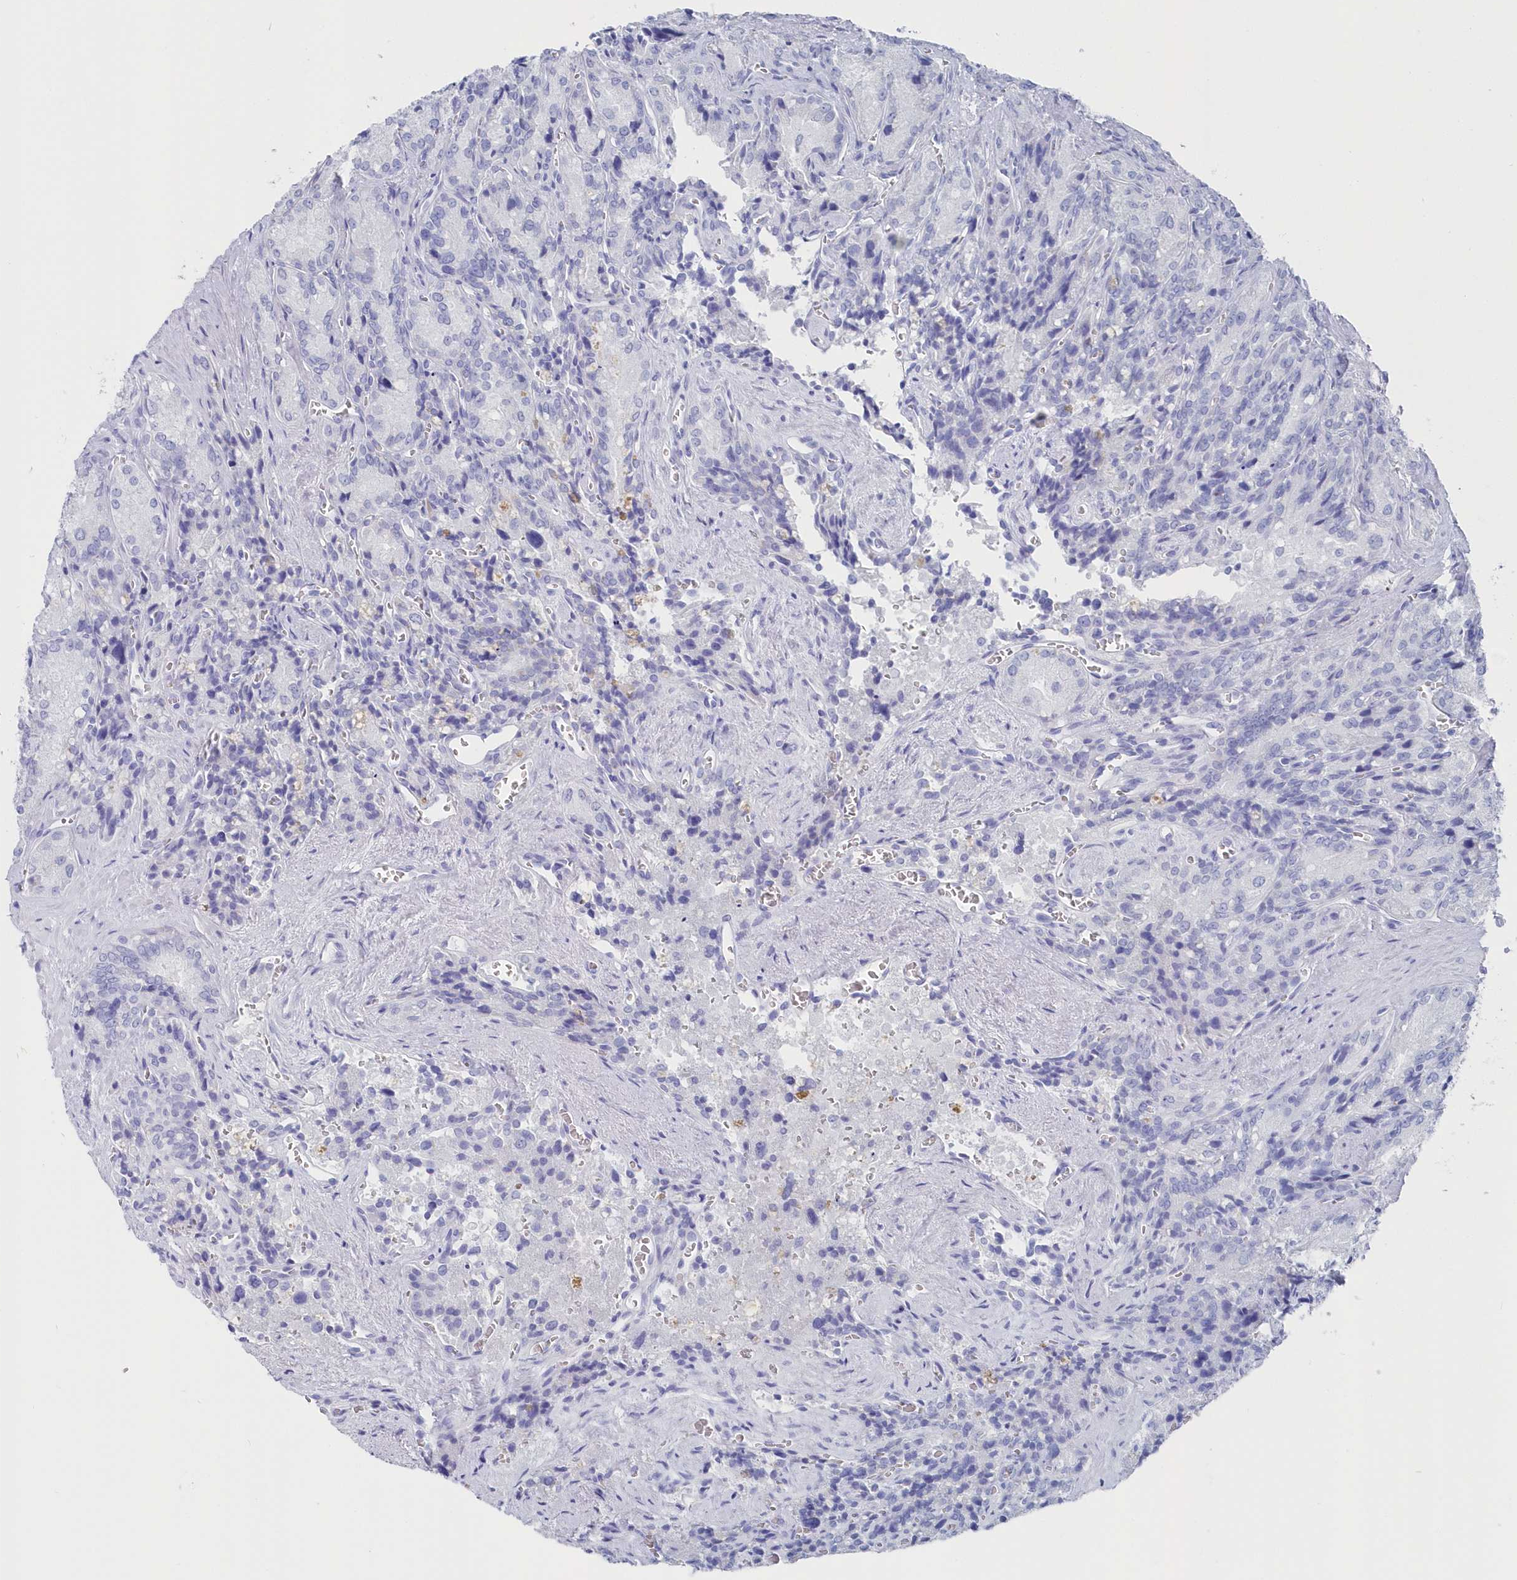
{"staining": {"intensity": "negative", "quantity": "none", "location": "none"}, "tissue": "seminal vesicle", "cell_type": "Glandular cells", "image_type": "normal", "snomed": [{"axis": "morphology", "description": "Normal tissue, NOS"}, {"axis": "topography", "description": "Seminal veicle"}], "caption": "Glandular cells are negative for protein expression in benign human seminal vesicle. (DAB (3,3'-diaminobenzidine) immunohistochemistry, high magnification).", "gene": "CSNK1G2", "patient": {"sex": "male", "age": 62}}